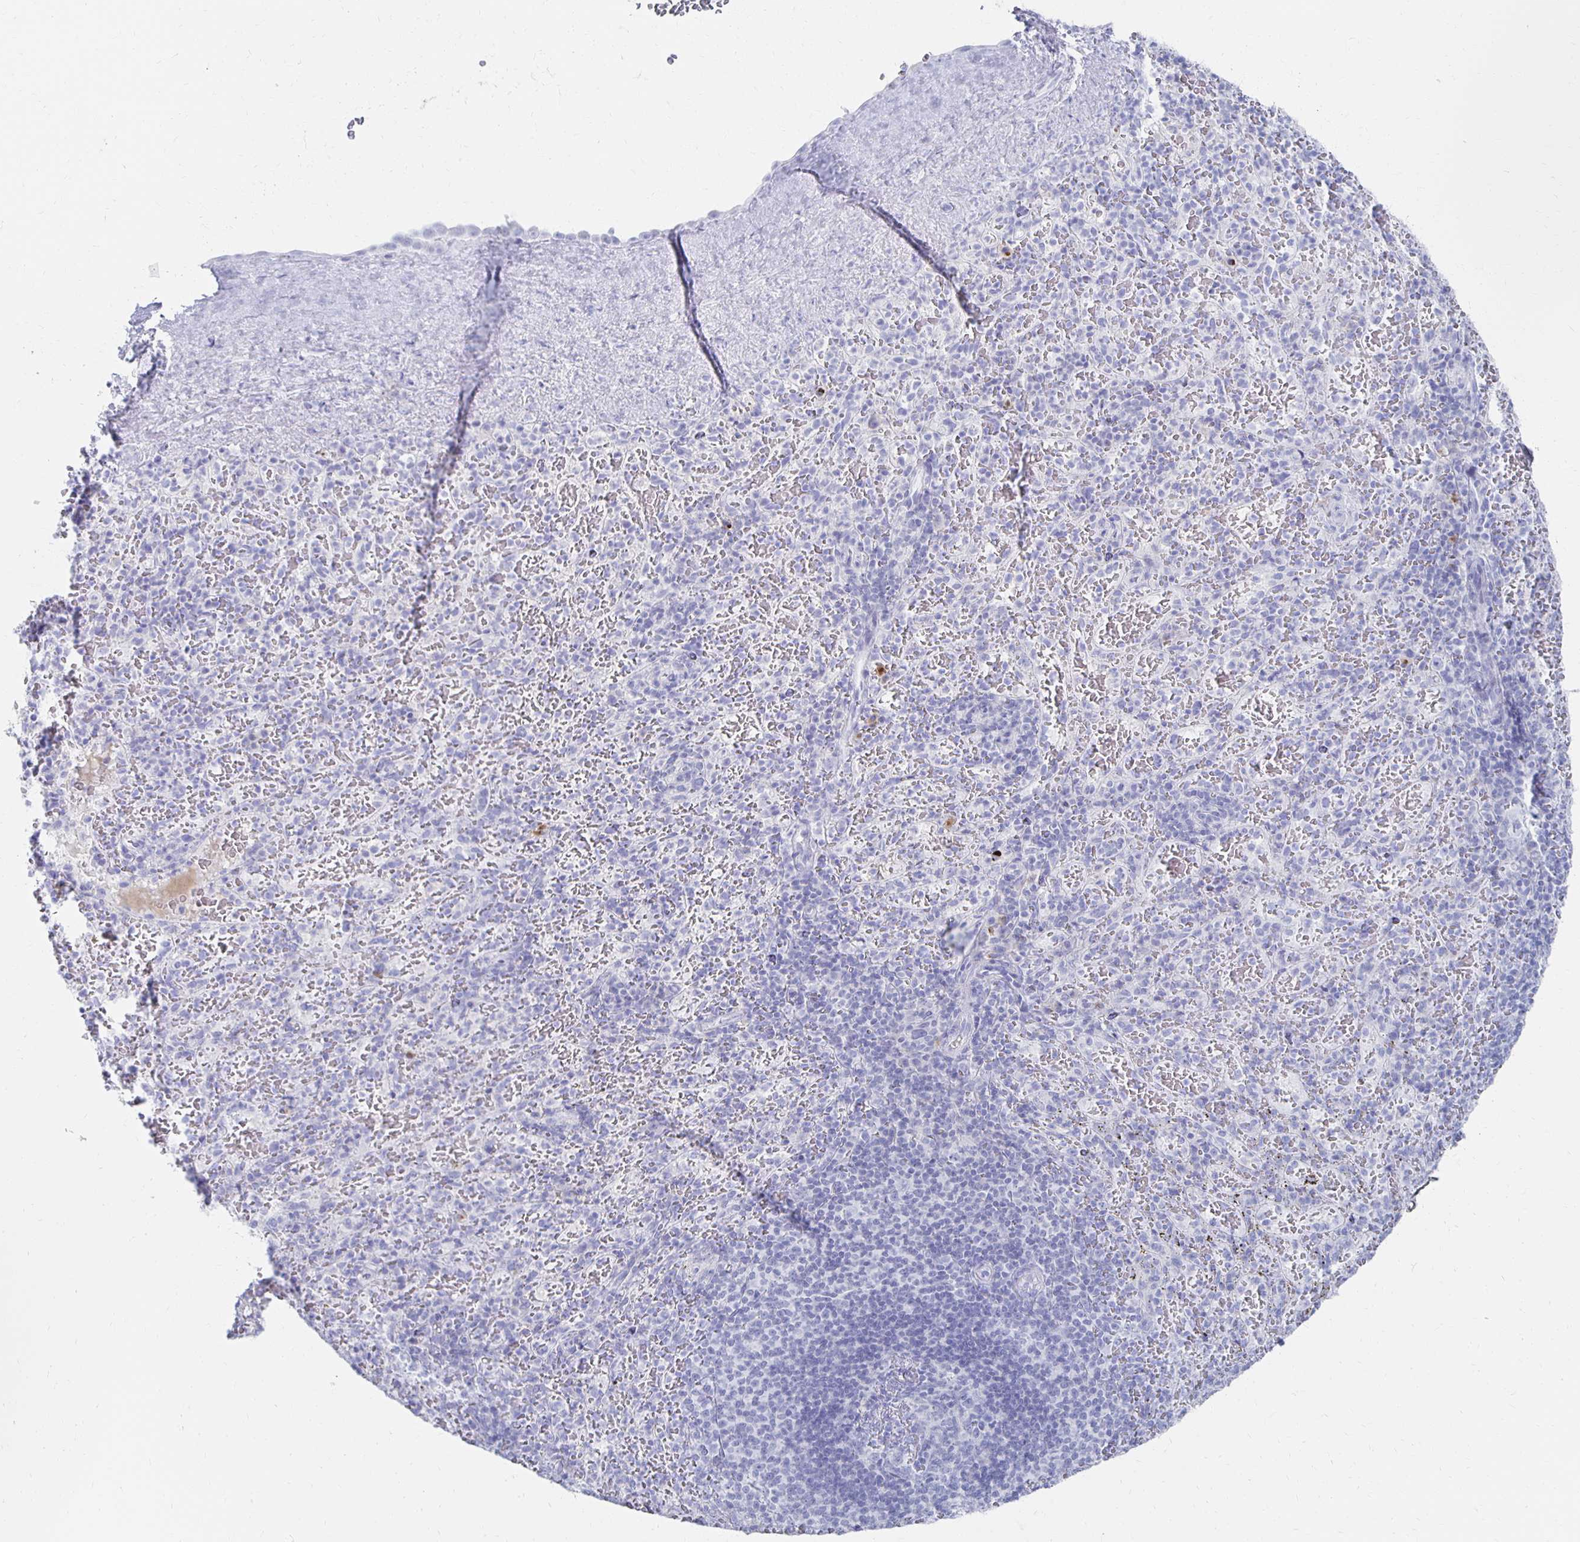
{"staining": {"intensity": "negative", "quantity": "none", "location": "none"}, "tissue": "spleen", "cell_type": "Cells in red pulp", "image_type": "normal", "snomed": [{"axis": "morphology", "description": "Normal tissue, NOS"}, {"axis": "topography", "description": "Spleen"}], "caption": "Histopathology image shows no protein positivity in cells in red pulp of normal spleen. (DAB (3,3'-diaminobenzidine) immunohistochemistry, high magnification).", "gene": "PRDM7", "patient": {"sex": "male", "age": 57}}